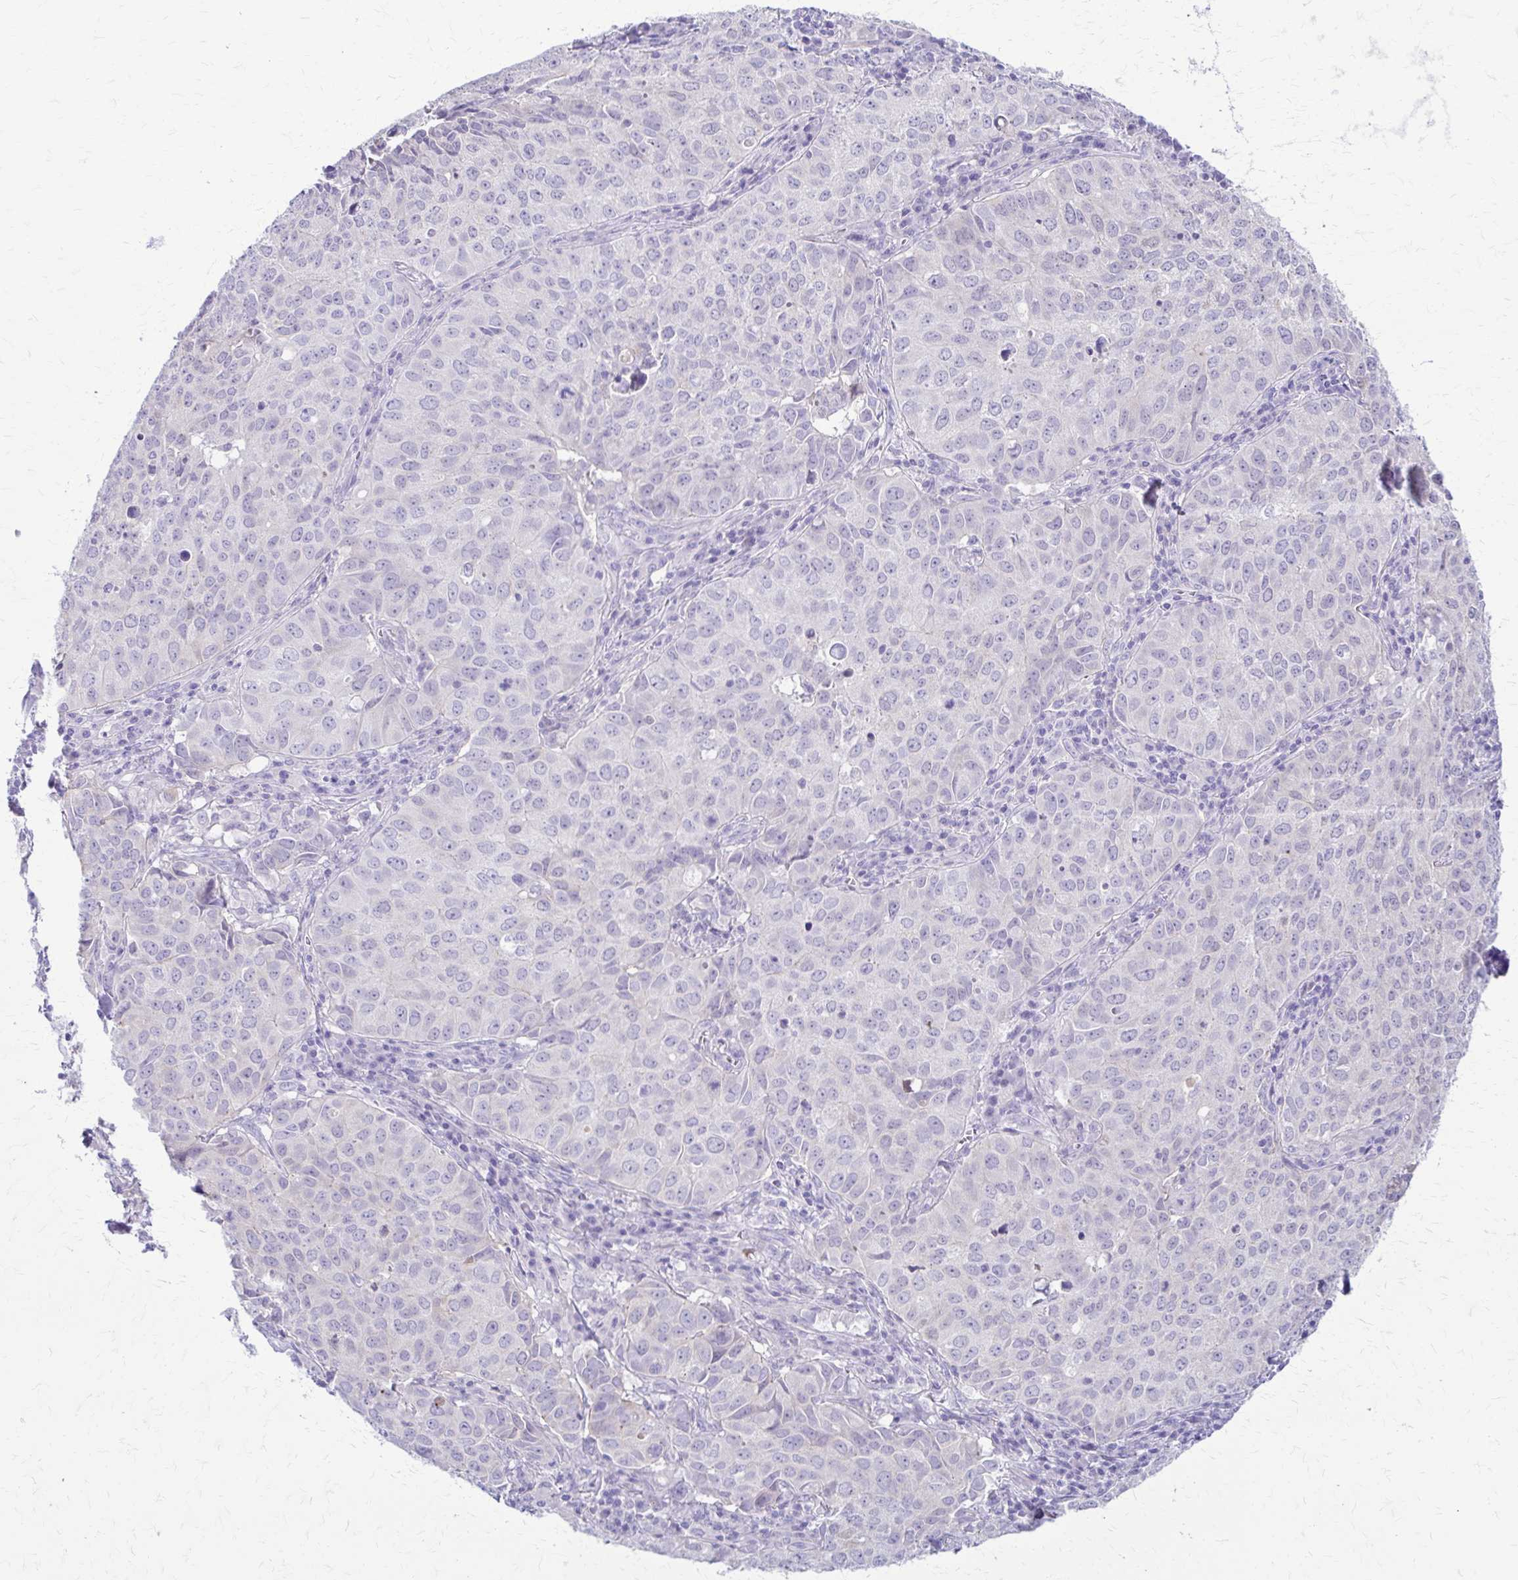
{"staining": {"intensity": "negative", "quantity": "none", "location": "none"}, "tissue": "lung cancer", "cell_type": "Tumor cells", "image_type": "cancer", "snomed": [{"axis": "morphology", "description": "Adenocarcinoma, NOS"}, {"axis": "topography", "description": "Lung"}], "caption": "Tumor cells are negative for protein expression in human lung cancer (adenocarcinoma). (DAB (3,3'-diaminobenzidine) immunohistochemistry (IHC) visualized using brightfield microscopy, high magnification).", "gene": "DSP", "patient": {"sex": "female", "age": 50}}